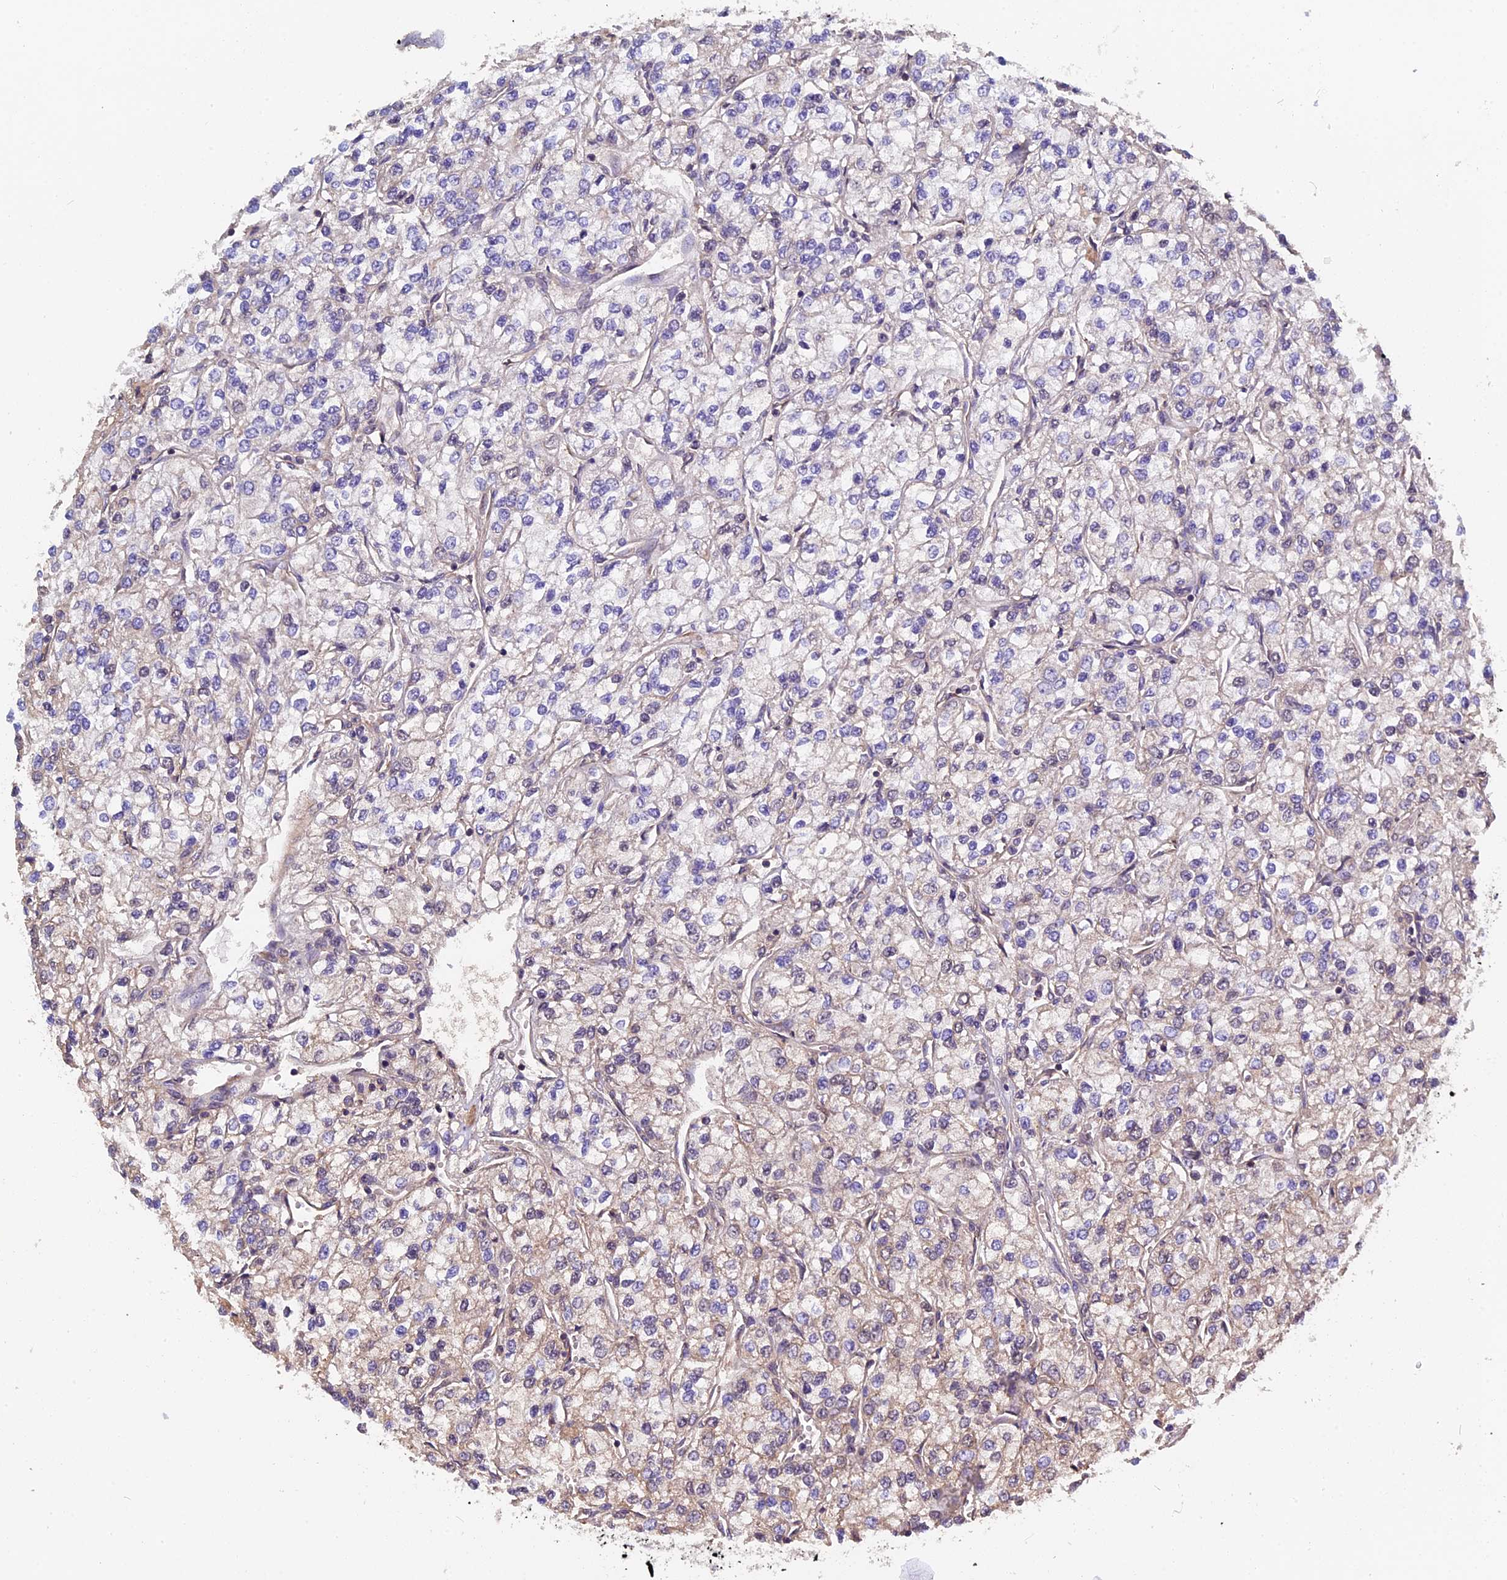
{"staining": {"intensity": "weak", "quantity": "<25%", "location": "cytoplasmic/membranous"}, "tissue": "renal cancer", "cell_type": "Tumor cells", "image_type": "cancer", "snomed": [{"axis": "morphology", "description": "Adenocarcinoma, NOS"}, {"axis": "topography", "description": "Kidney"}], "caption": "Immunohistochemical staining of renal cancer shows no significant positivity in tumor cells. The staining was performed using DAB to visualize the protein expression in brown, while the nuclei were stained in blue with hematoxylin (Magnification: 20x).", "gene": "CCDC153", "patient": {"sex": "male", "age": 80}}